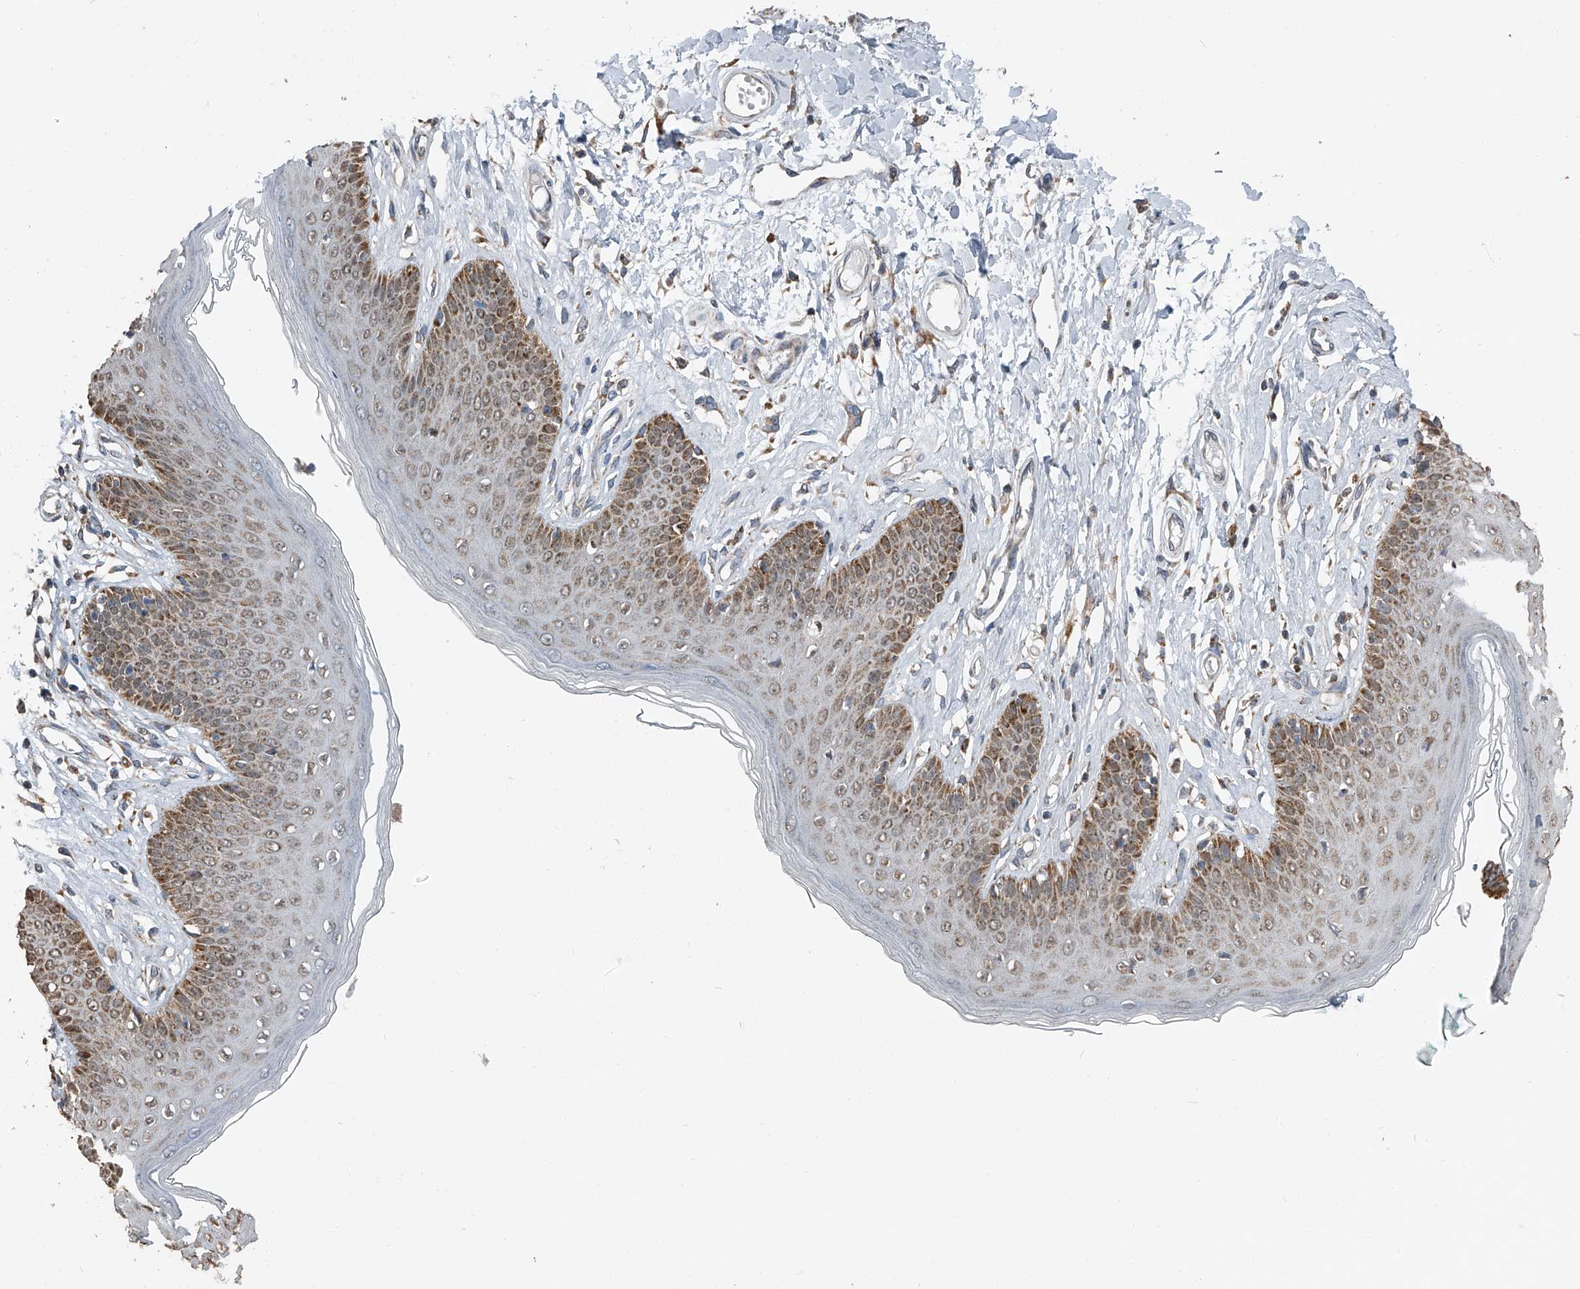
{"staining": {"intensity": "moderate", "quantity": "25%-75%", "location": "cytoplasmic/membranous,nuclear"}, "tissue": "skin", "cell_type": "Epidermal cells", "image_type": "normal", "snomed": [{"axis": "morphology", "description": "Normal tissue, NOS"}, {"axis": "morphology", "description": "Squamous cell carcinoma, NOS"}, {"axis": "topography", "description": "Vulva"}], "caption": "This is a micrograph of immunohistochemistry staining of benign skin, which shows moderate positivity in the cytoplasmic/membranous,nuclear of epidermal cells.", "gene": "CHRNA7", "patient": {"sex": "female", "age": 85}}